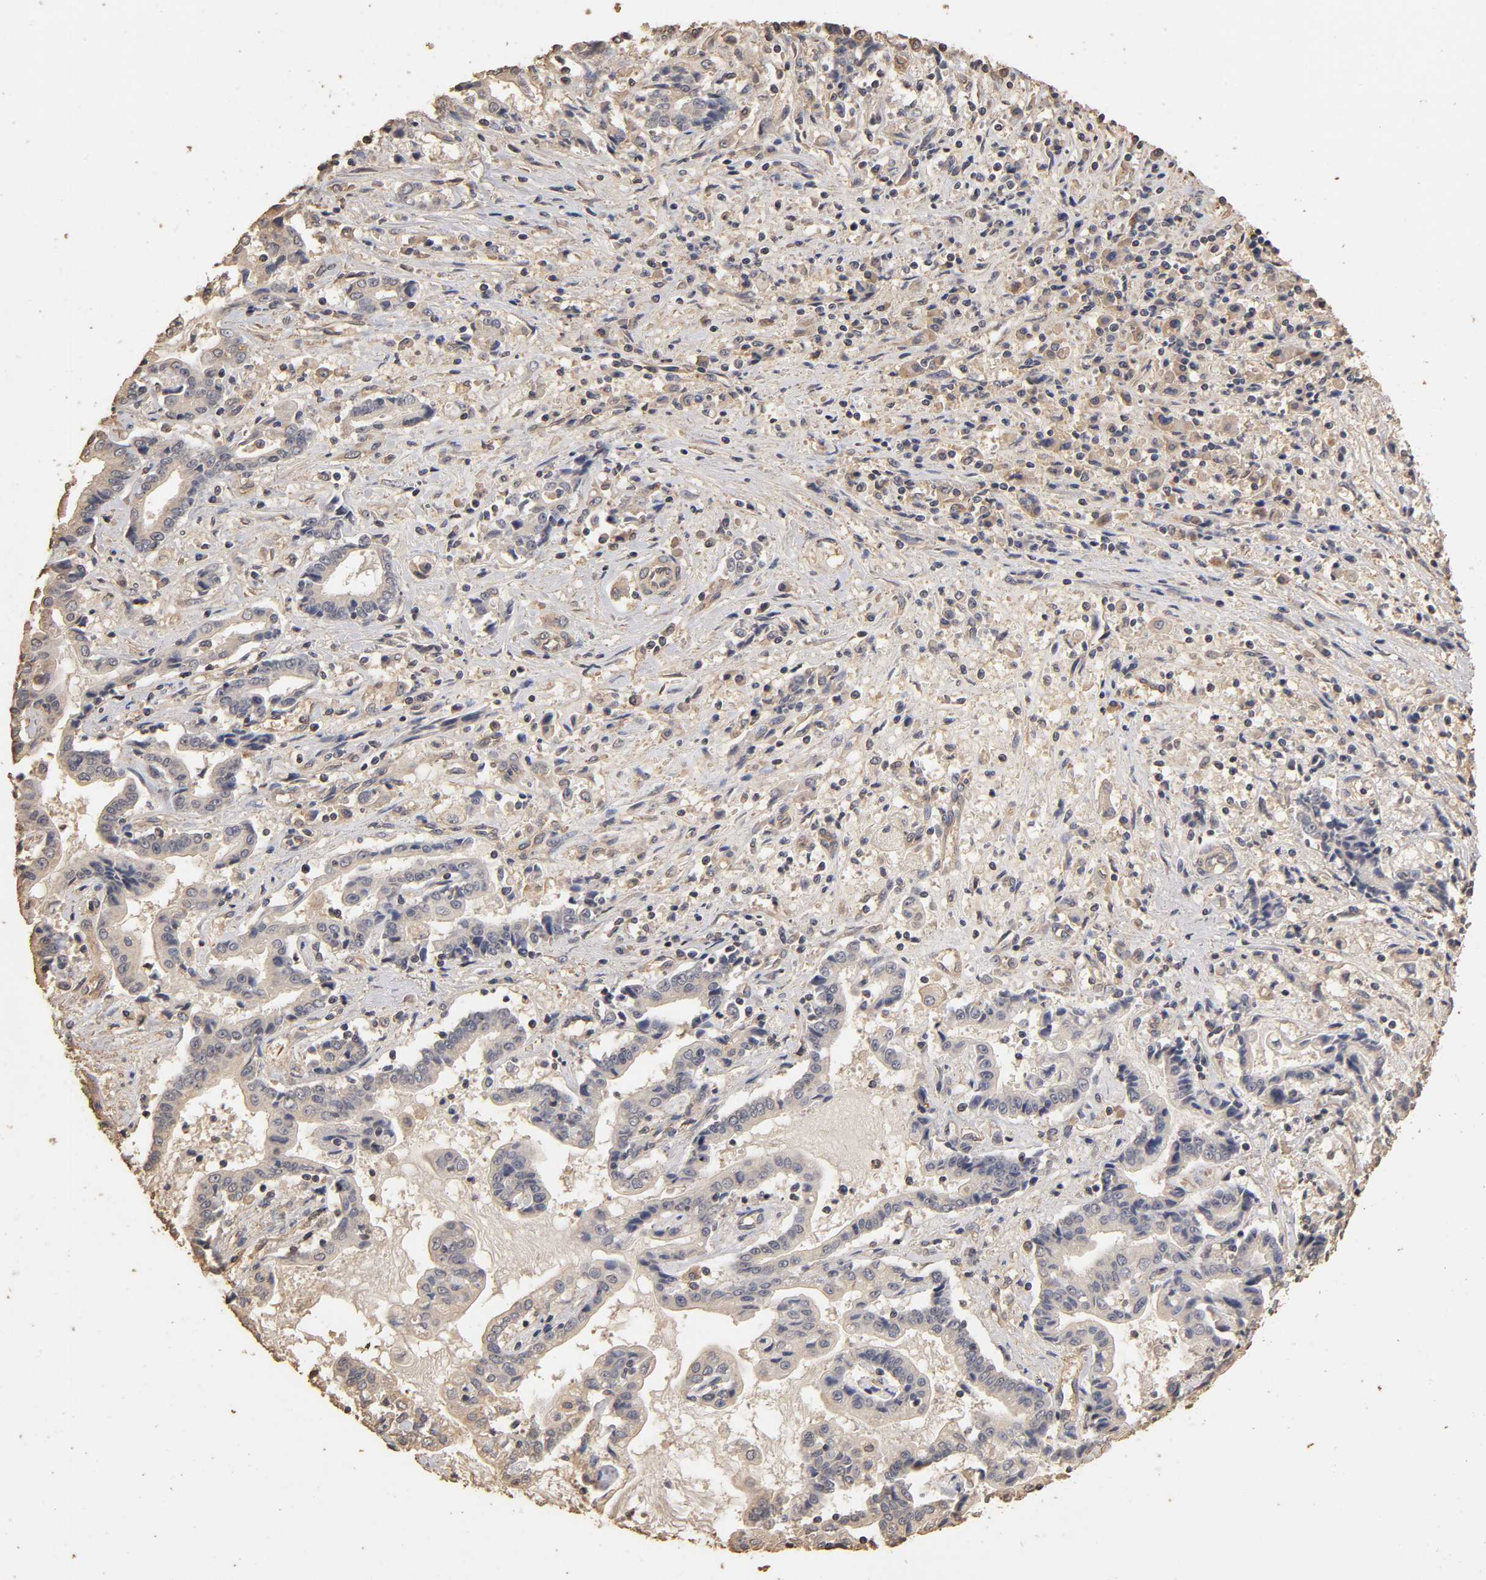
{"staining": {"intensity": "weak", "quantity": "<25%", "location": "cytoplasmic/membranous"}, "tissue": "liver cancer", "cell_type": "Tumor cells", "image_type": "cancer", "snomed": [{"axis": "morphology", "description": "Cholangiocarcinoma"}, {"axis": "topography", "description": "Liver"}], "caption": "The IHC image has no significant expression in tumor cells of liver cancer (cholangiocarcinoma) tissue.", "gene": "VSIG4", "patient": {"sex": "male", "age": 57}}